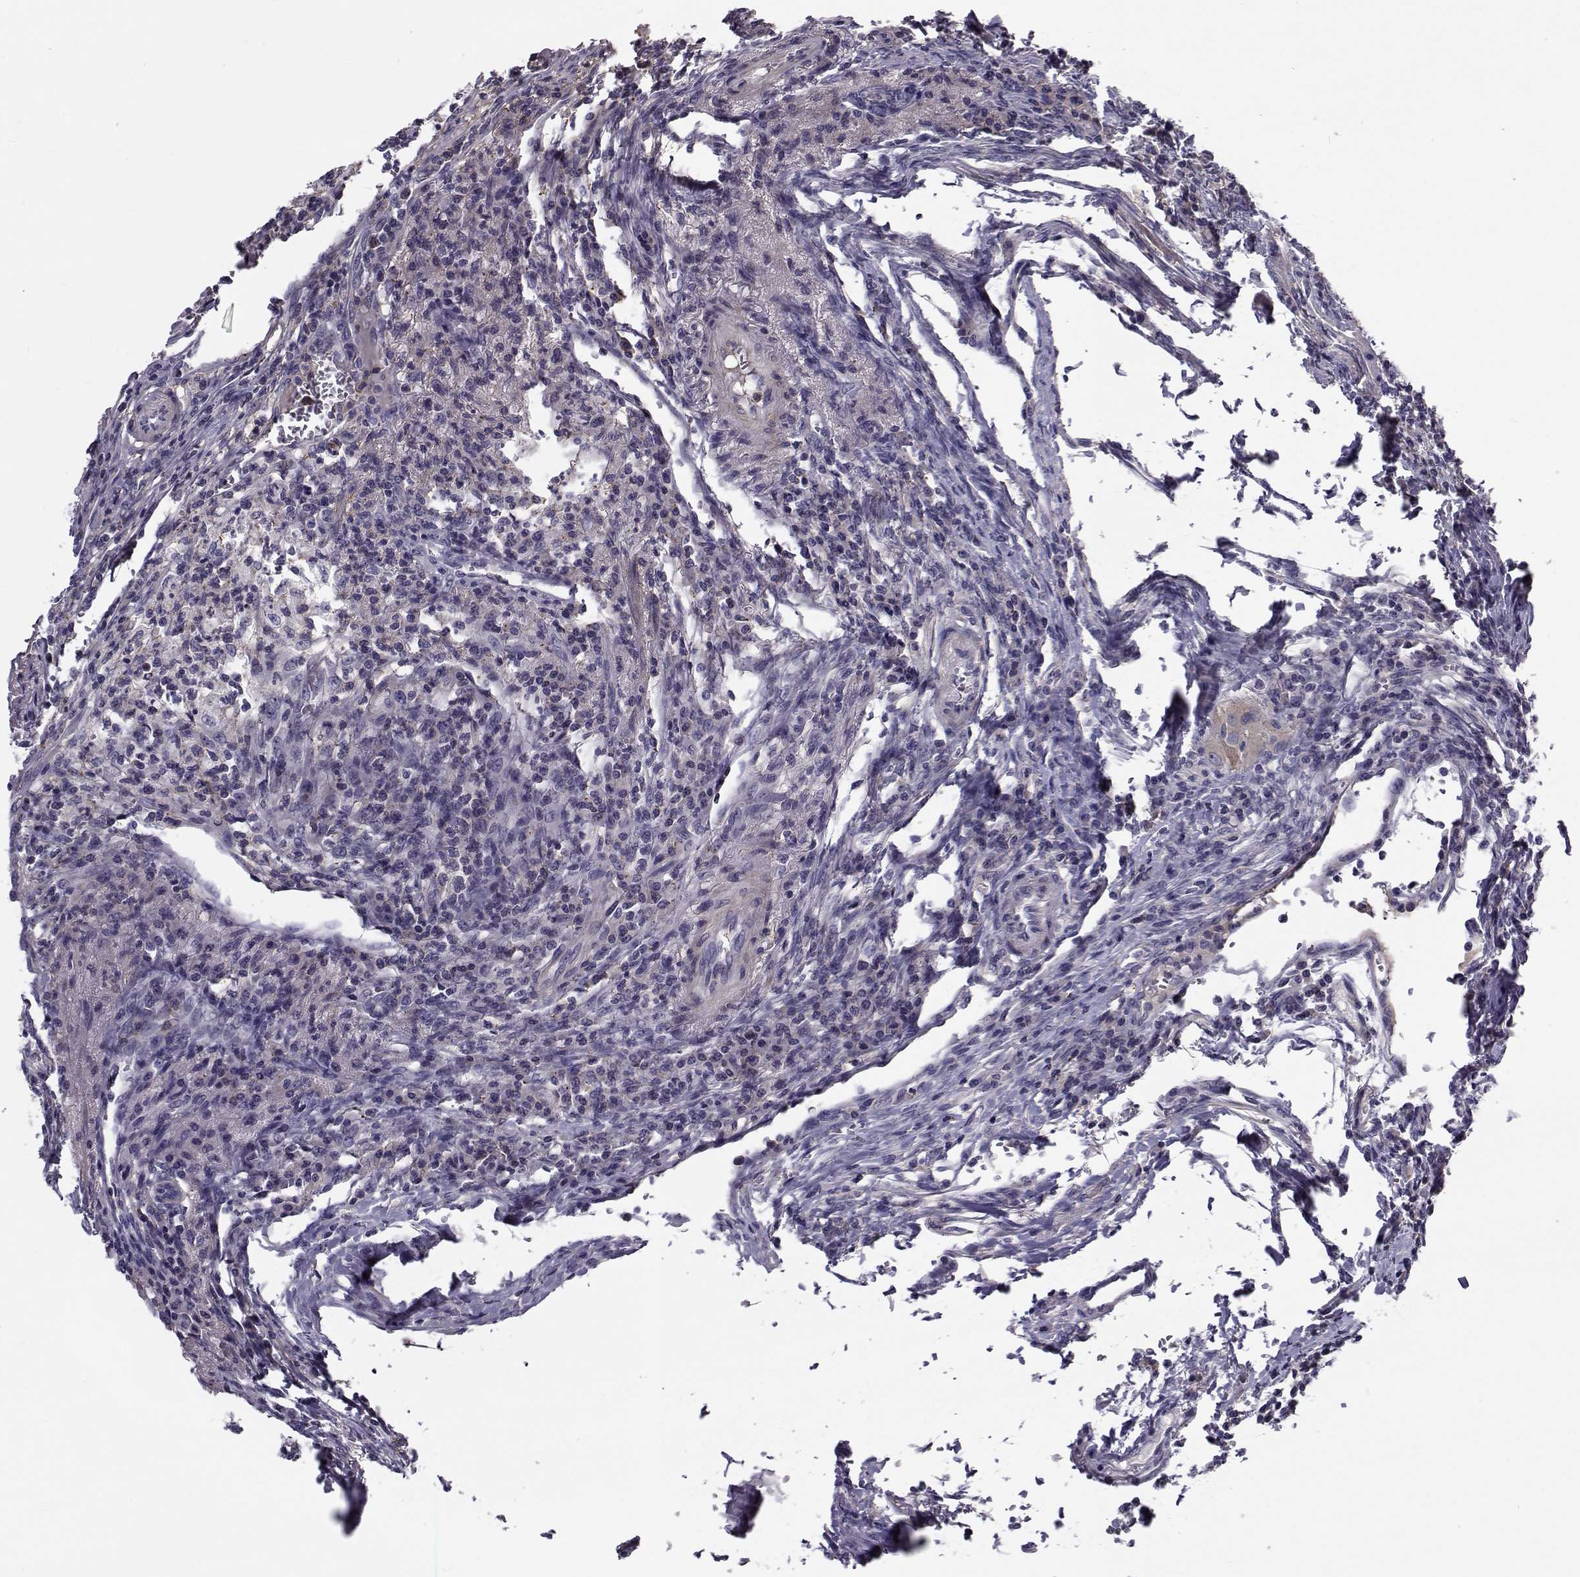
{"staining": {"intensity": "negative", "quantity": "none", "location": "none"}, "tissue": "colorectal cancer", "cell_type": "Tumor cells", "image_type": "cancer", "snomed": [{"axis": "morphology", "description": "Adenocarcinoma, NOS"}, {"axis": "topography", "description": "Colon"}], "caption": "This is an immunohistochemistry (IHC) photomicrograph of adenocarcinoma (colorectal). There is no positivity in tumor cells.", "gene": "LRRC27", "patient": {"sex": "female", "age": 70}}